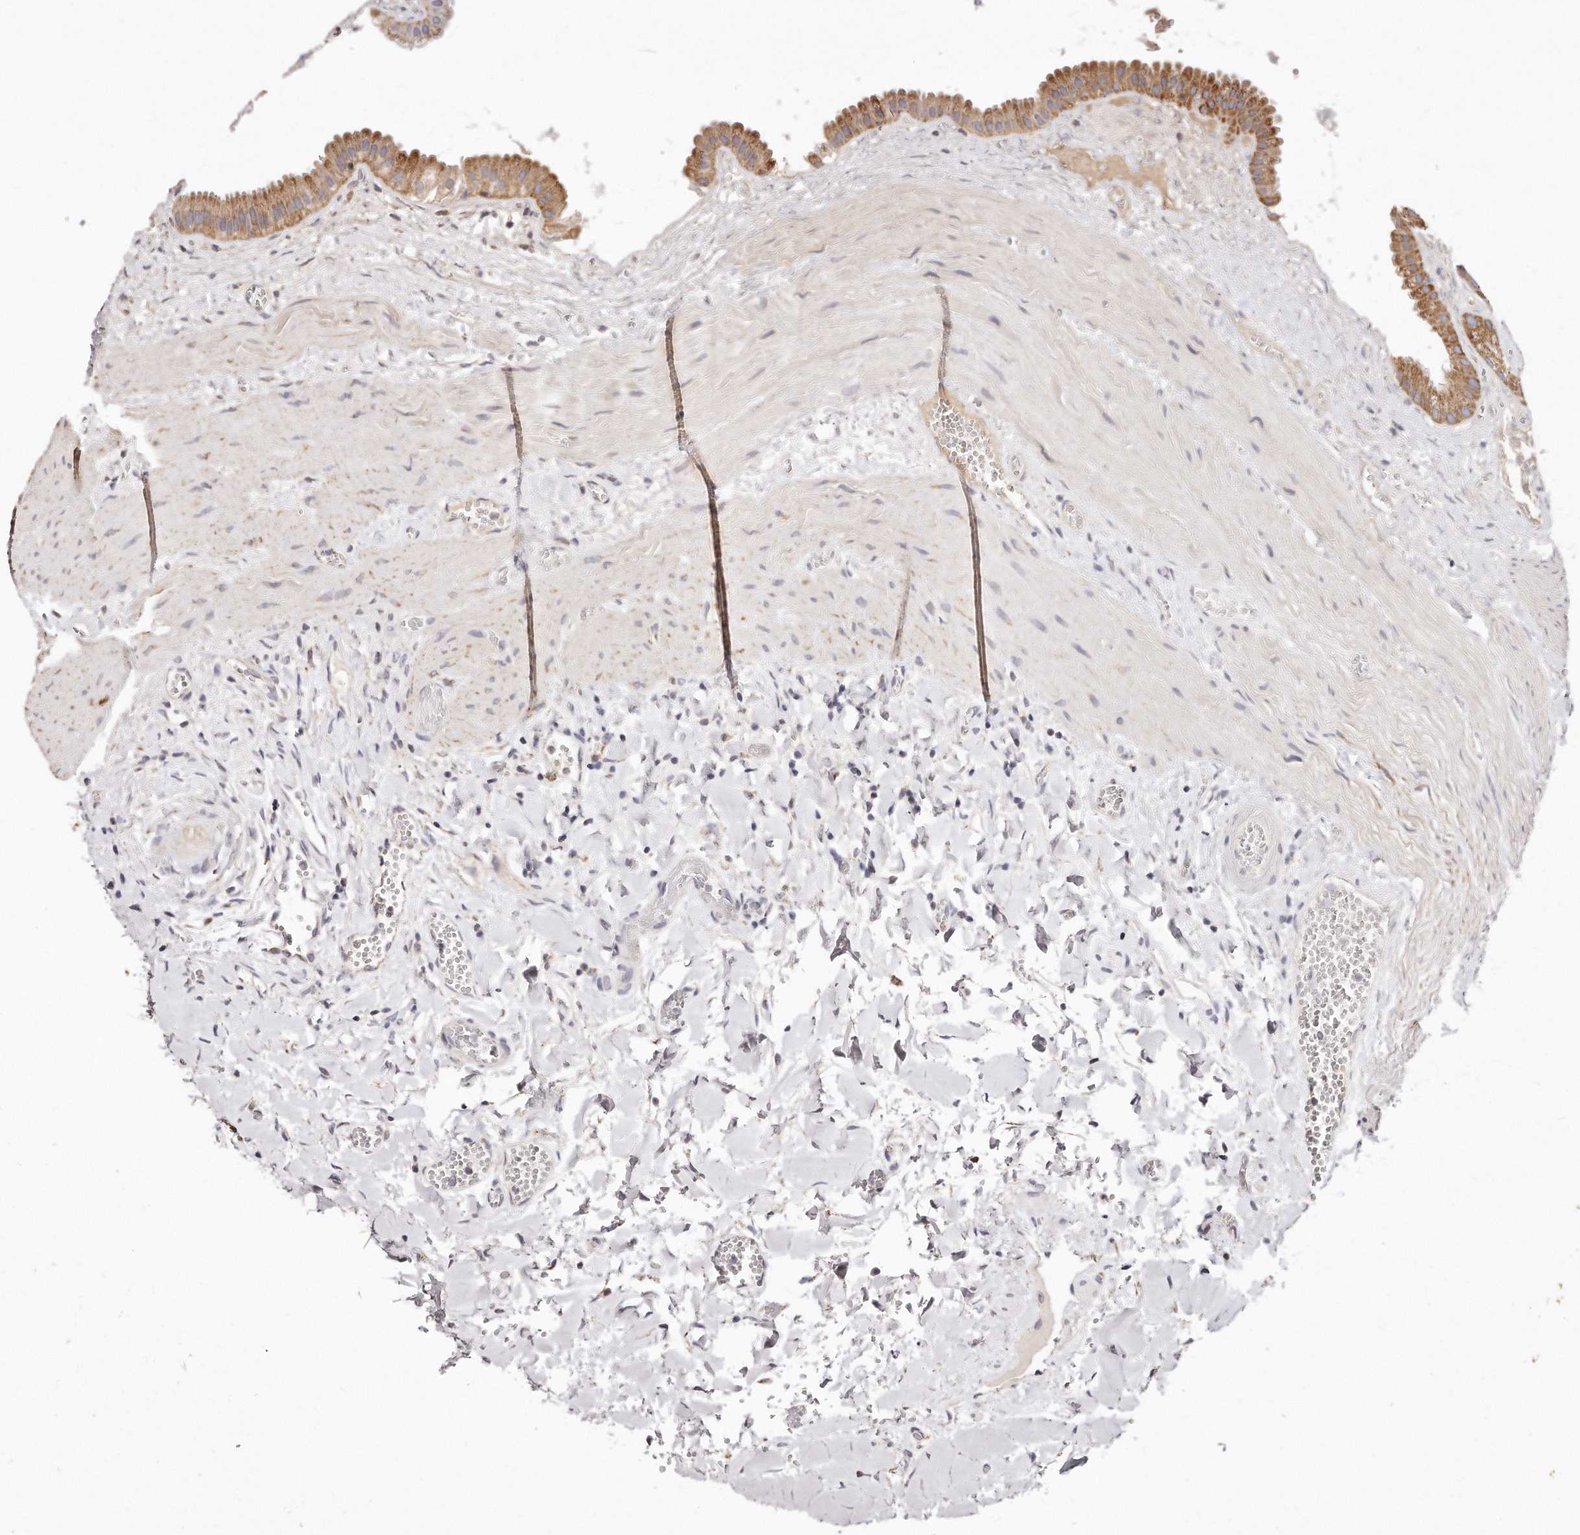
{"staining": {"intensity": "moderate", "quantity": ">75%", "location": "cytoplasmic/membranous"}, "tissue": "gallbladder", "cell_type": "Glandular cells", "image_type": "normal", "snomed": [{"axis": "morphology", "description": "Normal tissue, NOS"}, {"axis": "topography", "description": "Gallbladder"}], "caption": "Immunohistochemical staining of normal human gallbladder demonstrates moderate cytoplasmic/membranous protein expression in about >75% of glandular cells.", "gene": "RTKN", "patient": {"sex": "male", "age": 55}}